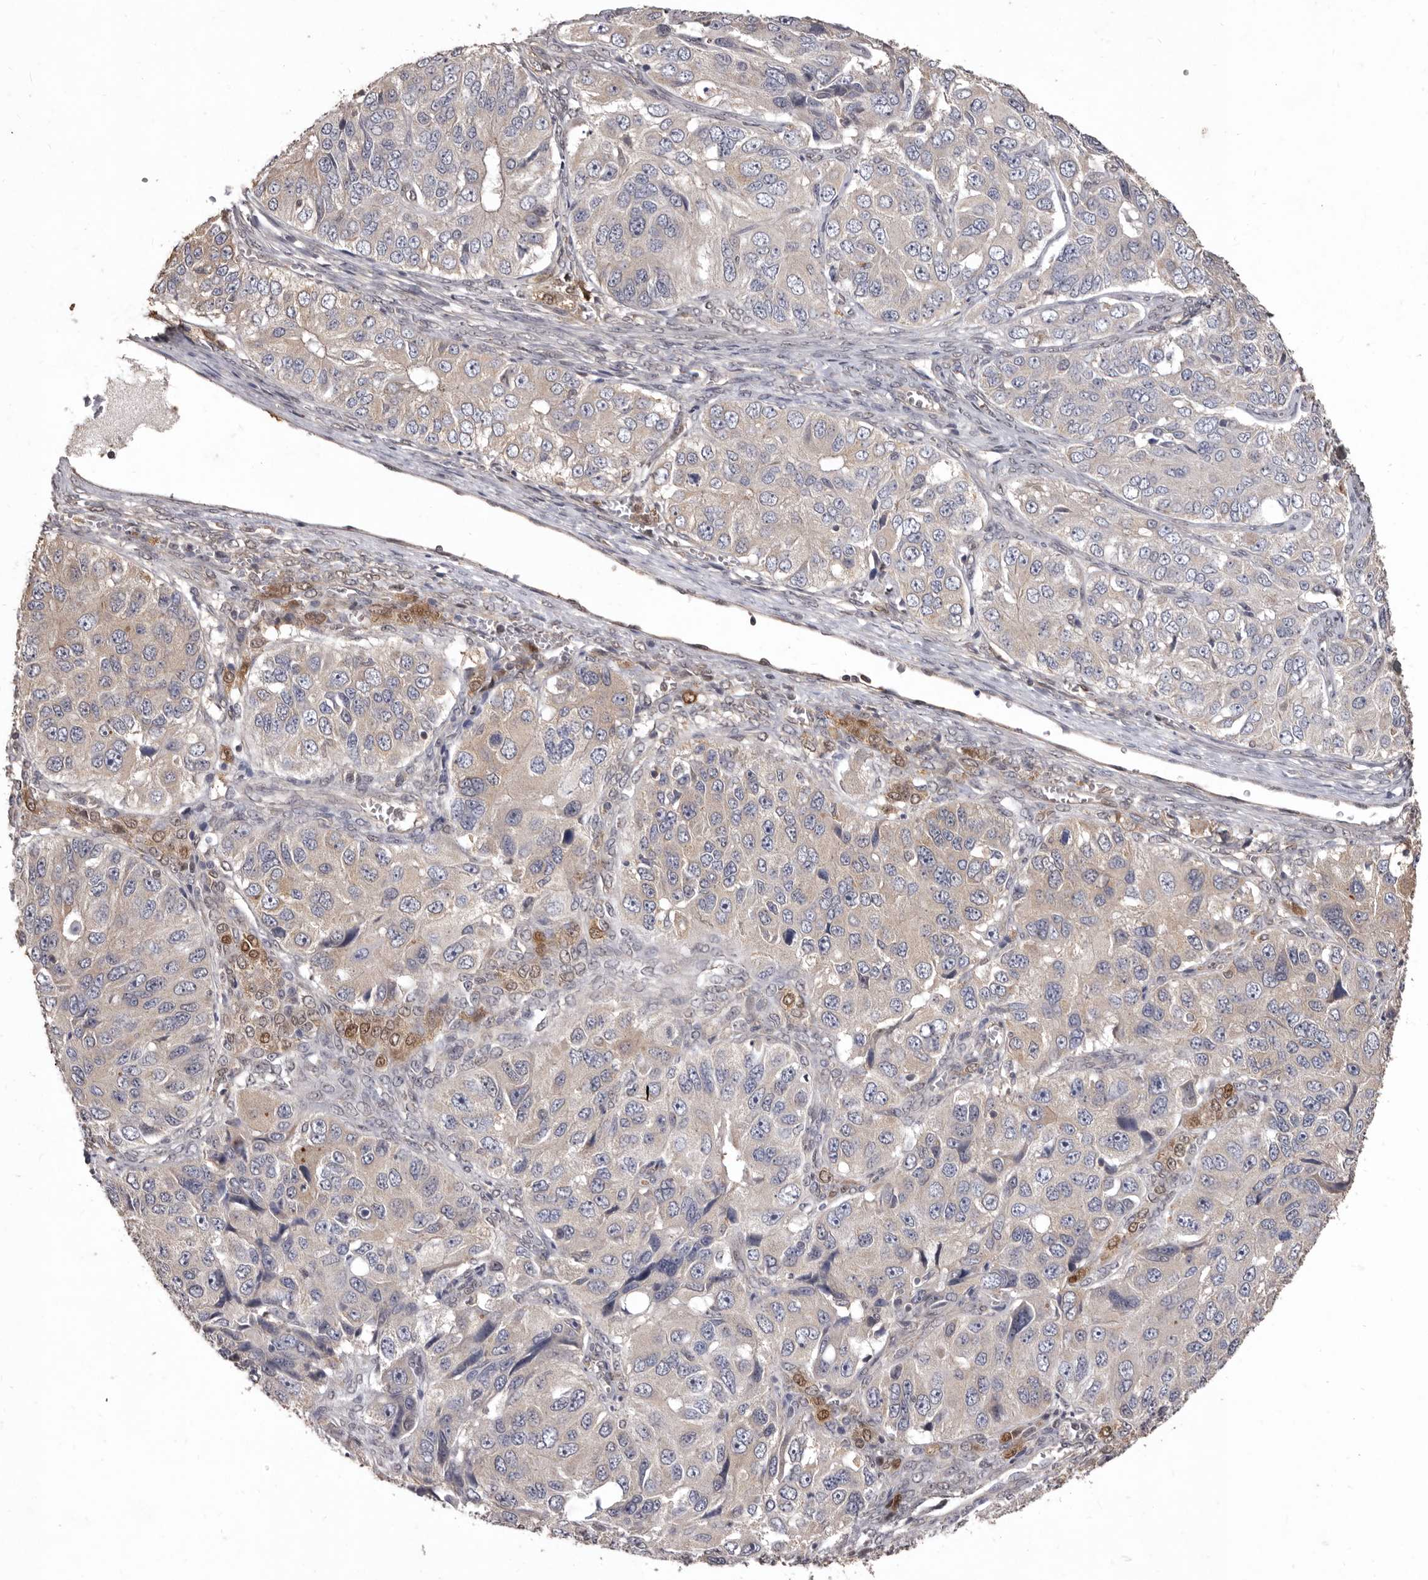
{"staining": {"intensity": "weak", "quantity": "<25%", "location": "cytoplasmic/membranous"}, "tissue": "ovarian cancer", "cell_type": "Tumor cells", "image_type": "cancer", "snomed": [{"axis": "morphology", "description": "Carcinoma, endometroid"}, {"axis": "topography", "description": "Ovary"}], "caption": "Tumor cells show no significant protein staining in endometroid carcinoma (ovarian).", "gene": "ACLY", "patient": {"sex": "female", "age": 51}}